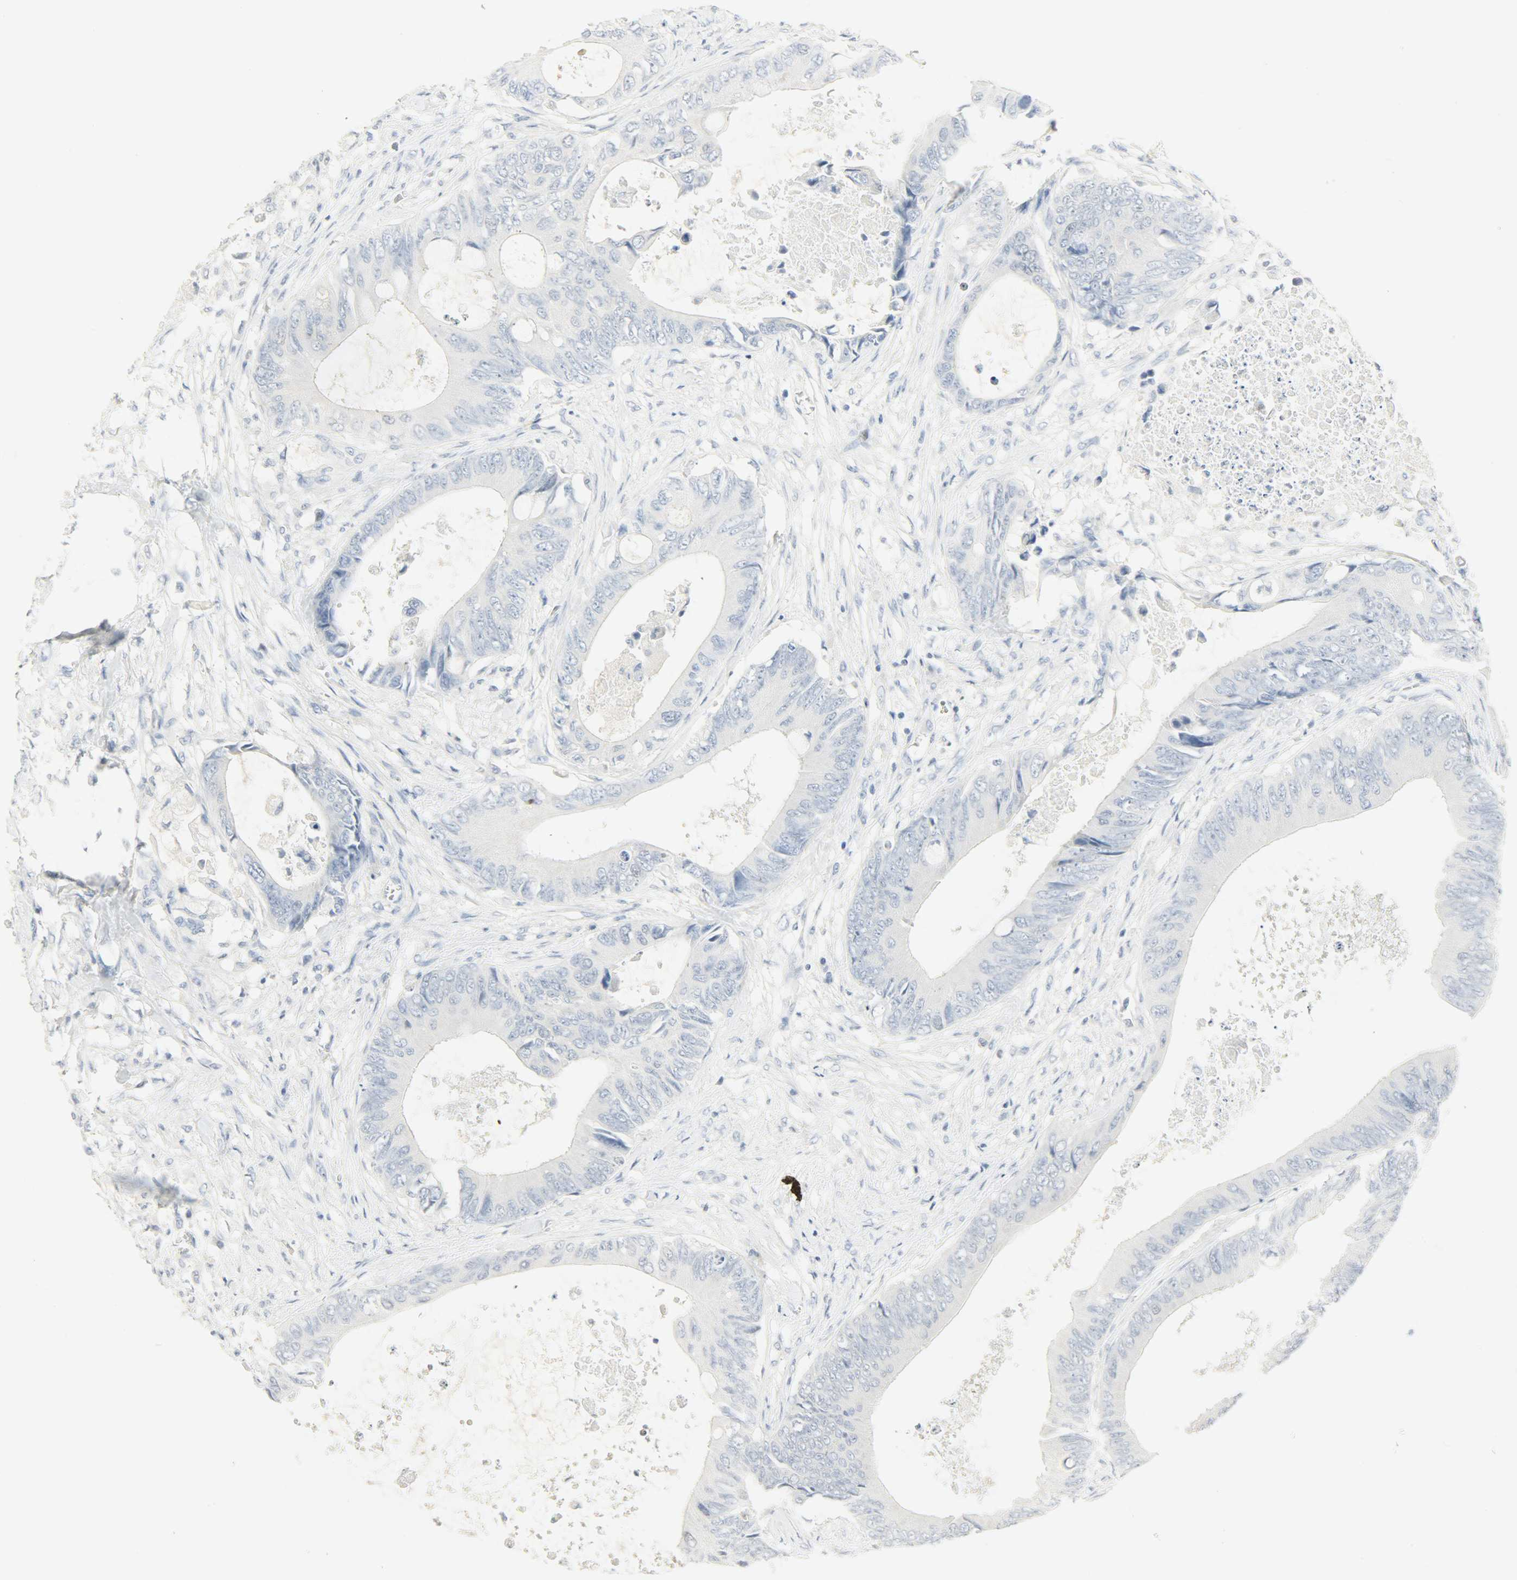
{"staining": {"intensity": "negative", "quantity": "none", "location": "none"}, "tissue": "colorectal cancer", "cell_type": "Tumor cells", "image_type": "cancer", "snomed": [{"axis": "morphology", "description": "Normal tissue, NOS"}, {"axis": "morphology", "description": "Adenocarcinoma, NOS"}, {"axis": "topography", "description": "Rectum"}, {"axis": "topography", "description": "Peripheral nerve tissue"}], "caption": "Immunohistochemistry (IHC) of human colorectal cancer (adenocarcinoma) displays no staining in tumor cells.", "gene": "HELLS", "patient": {"sex": "female", "age": 77}}